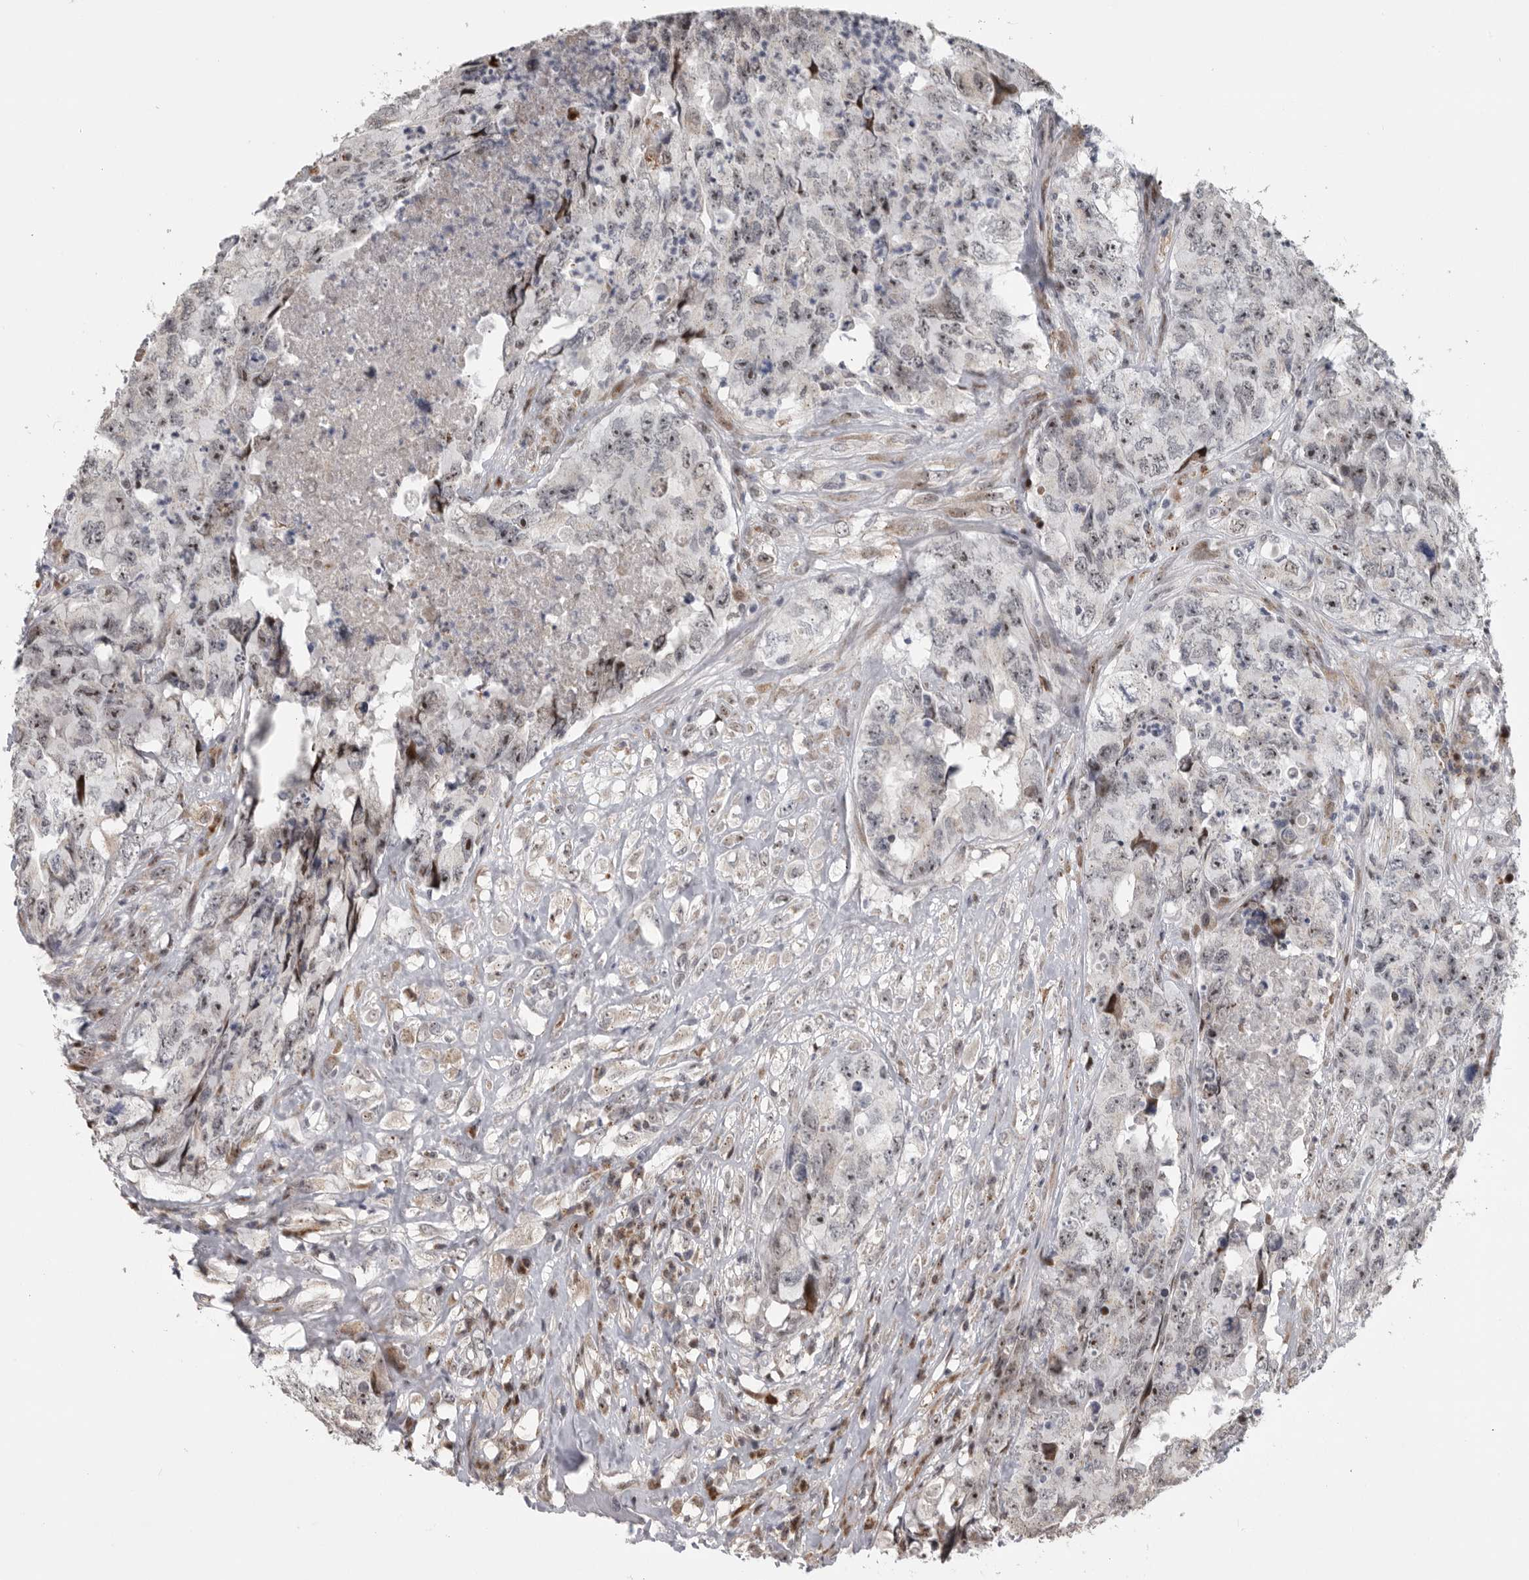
{"staining": {"intensity": "moderate", "quantity": ">75%", "location": "nuclear"}, "tissue": "testis cancer", "cell_type": "Tumor cells", "image_type": "cancer", "snomed": [{"axis": "morphology", "description": "Carcinoma, Embryonal, NOS"}, {"axis": "topography", "description": "Testis"}], "caption": "Protein expression analysis of human testis cancer reveals moderate nuclear positivity in approximately >75% of tumor cells. The staining is performed using DAB brown chromogen to label protein expression. The nuclei are counter-stained blue using hematoxylin.", "gene": "PCMTD1", "patient": {"sex": "male", "age": 32}}